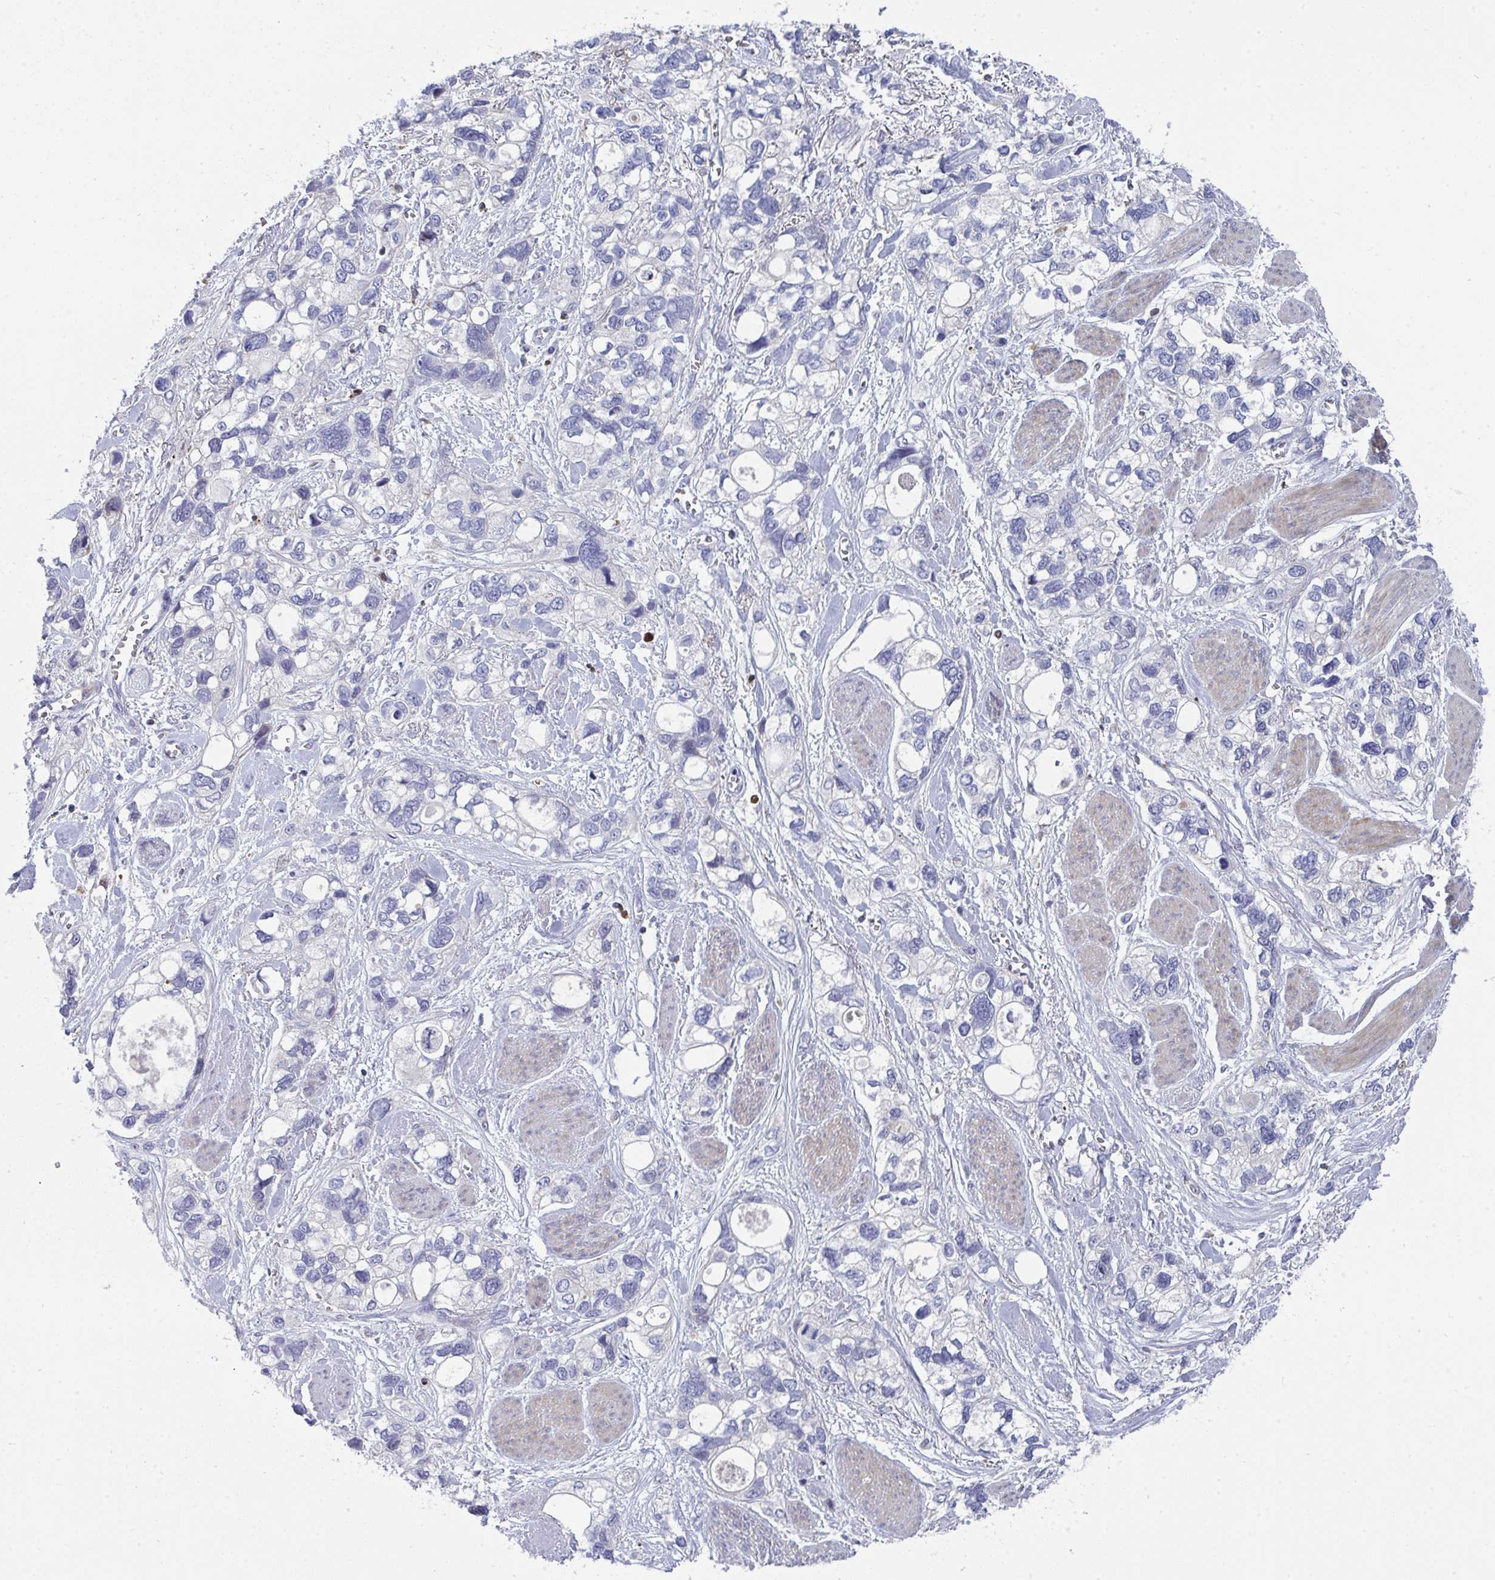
{"staining": {"intensity": "negative", "quantity": "none", "location": "none"}, "tissue": "stomach cancer", "cell_type": "Tumor cells", "image_type": "cancer", "snomed": [{"axis": "morphology", "description": "Adenocarcinoma, NOS"}, {"axis": "topography", "description": "Stomach, upper"}], "caption": "Micrograph shows no significant protein staining in tumor cells of stomach cancer.", "gene": "AOC2", "patient": {"sex": "female", "age": 81}}